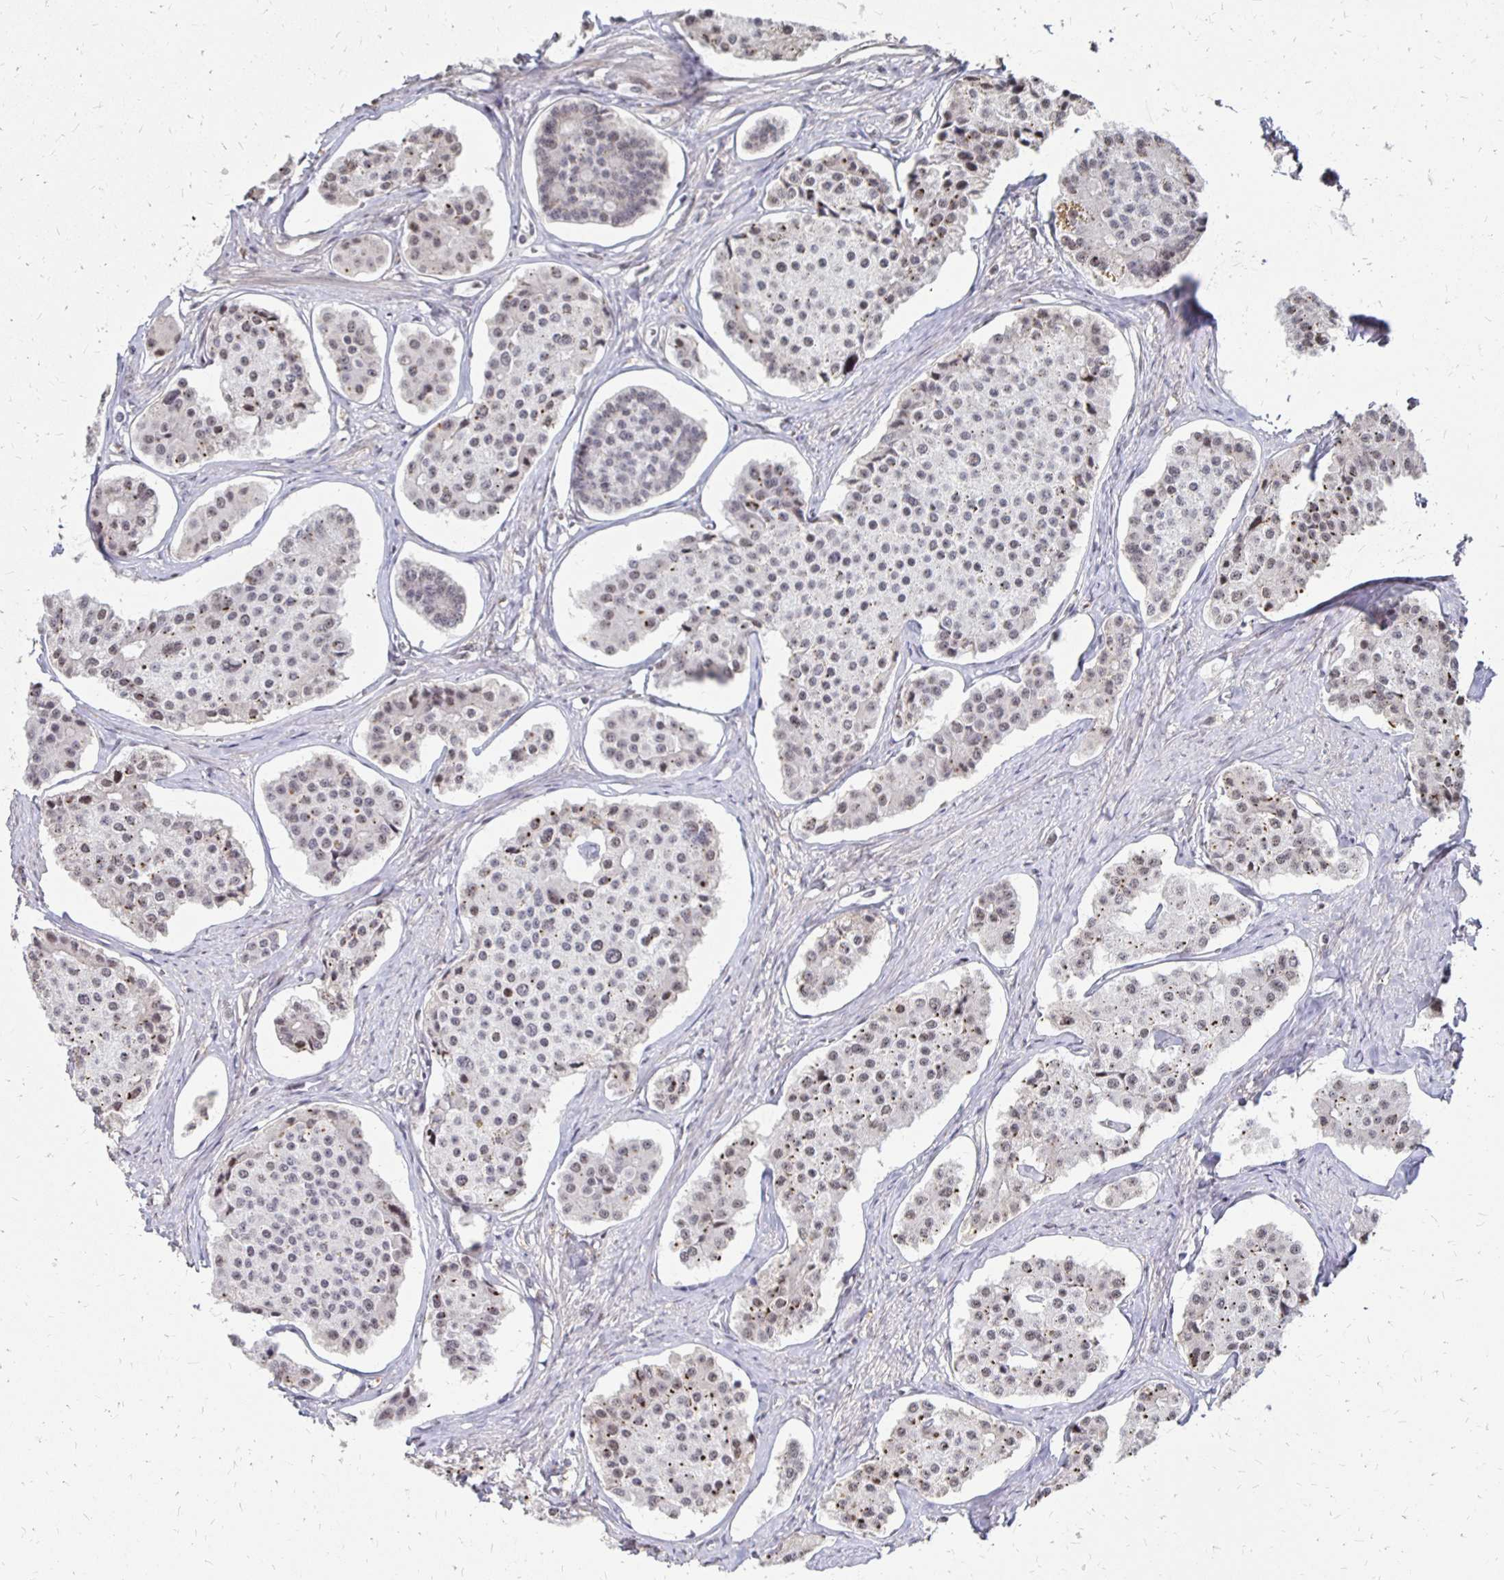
{"staining": {"intensity": "weak", "quantity": "<25%", "location": "cytoplasmic/membranous,nuclear"}, "tissue": "carcinoid", "cell_type": "Tumor cells", "image_type": "cancer", "snomed": [{"axis": "morphology", "description": "Carcinoid, malignant, NOS"}, {"axis": "topography", "description": "Small intestine"}], "caption": "Tumor cells are negative for brown protein staining in carcinoid (malignant).", "gene": "CLASRP", "patient": {"sex": "female", "age": 65}}